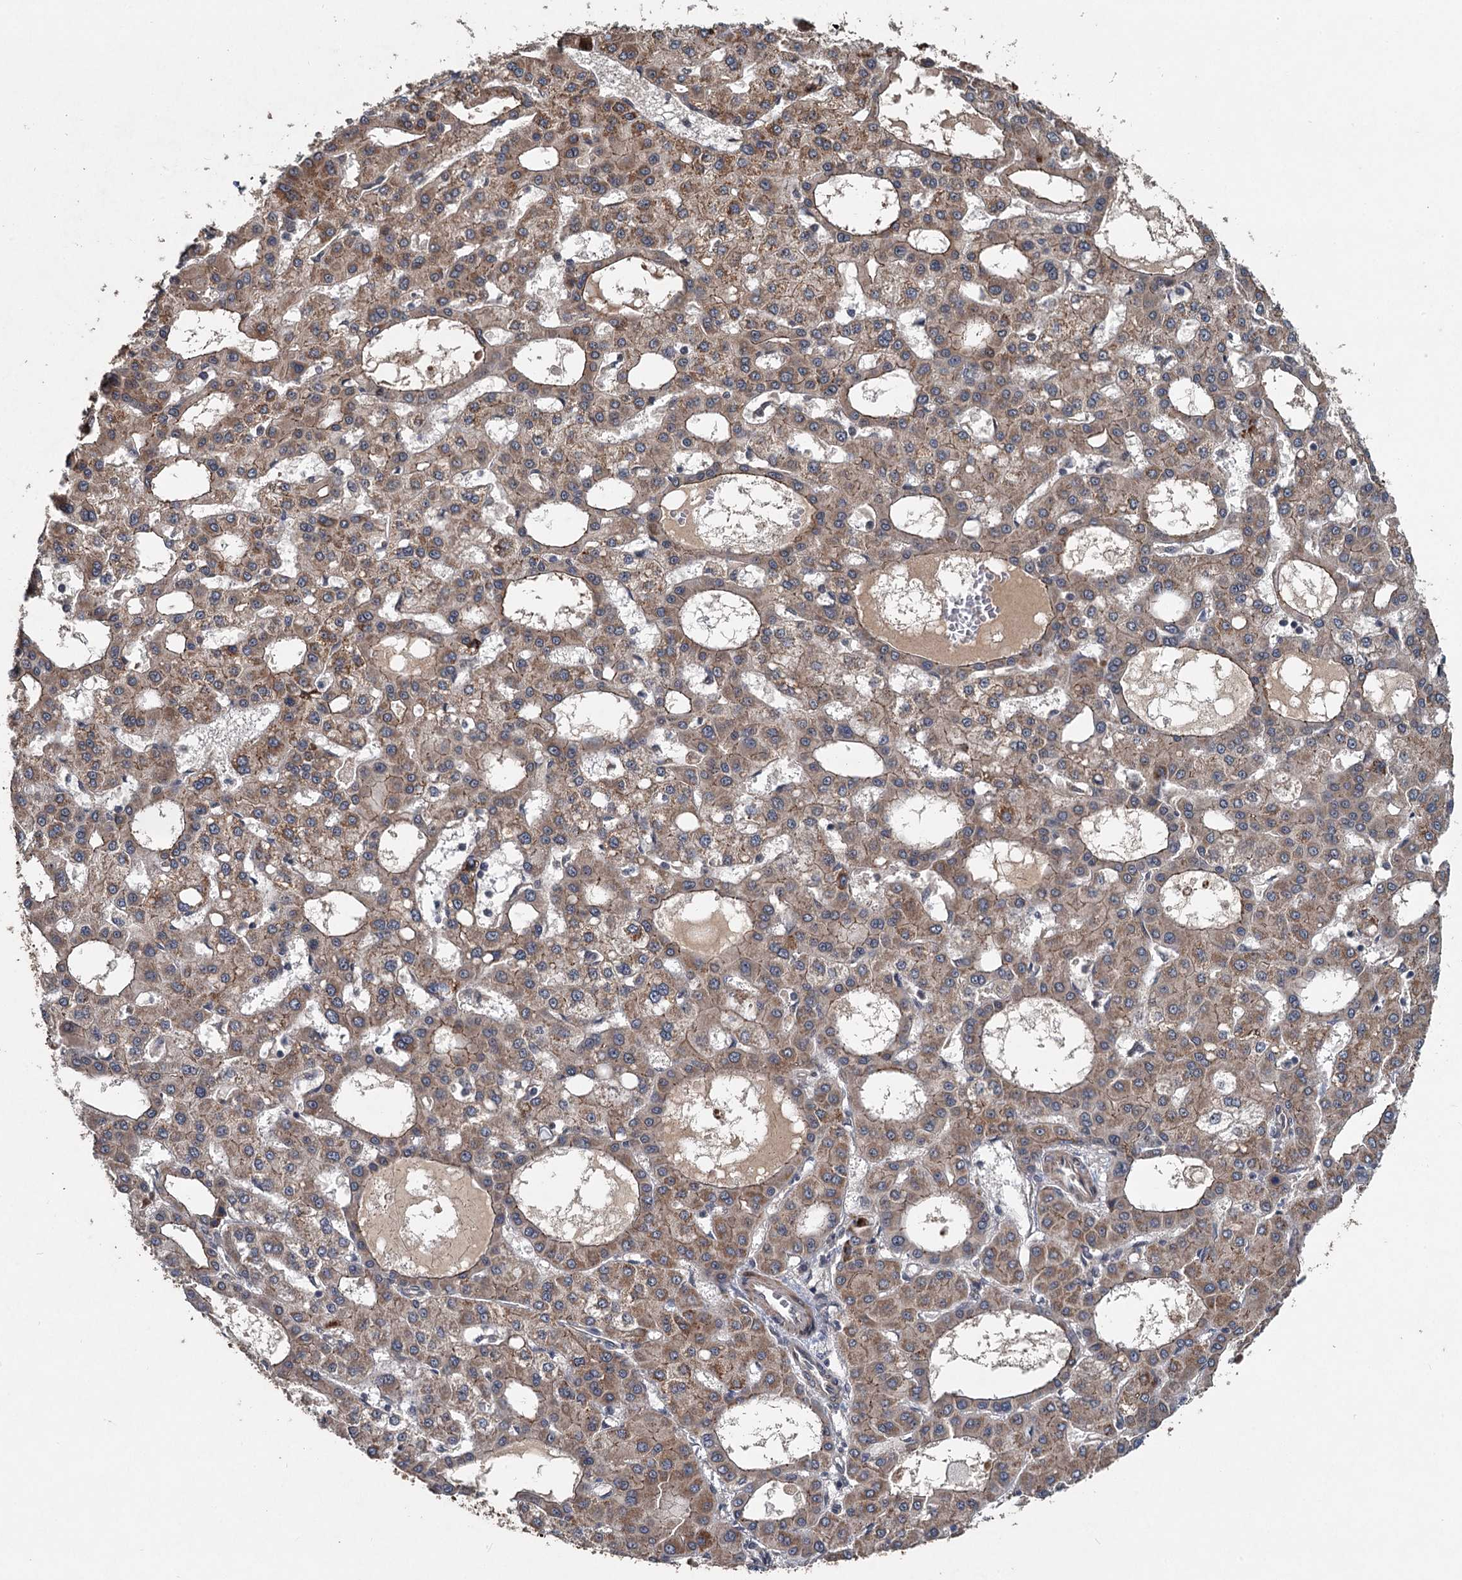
{"staining": {"intensity": "weak", "quantity": ">75%", "location": "cytoplasmic/membranous,nuclear"}, "tissue": "liver cancer", "cell_type": "Tumor cells", "image_type": "cancer", "snomed": [{"axis": "morphology", "description": "Carcinoma, Hepatocellular, NOS"}, {"axis": "topography", "description": "Liver"}], "caption": "Tumor cells reveal weak cytoplasmic/membranous and nuclear positivity in about >75% of cells in liver cancer (hepatocellular carcinoma).", "gene": "RITA1", "patient": {"sex": "male", "age": 47}}